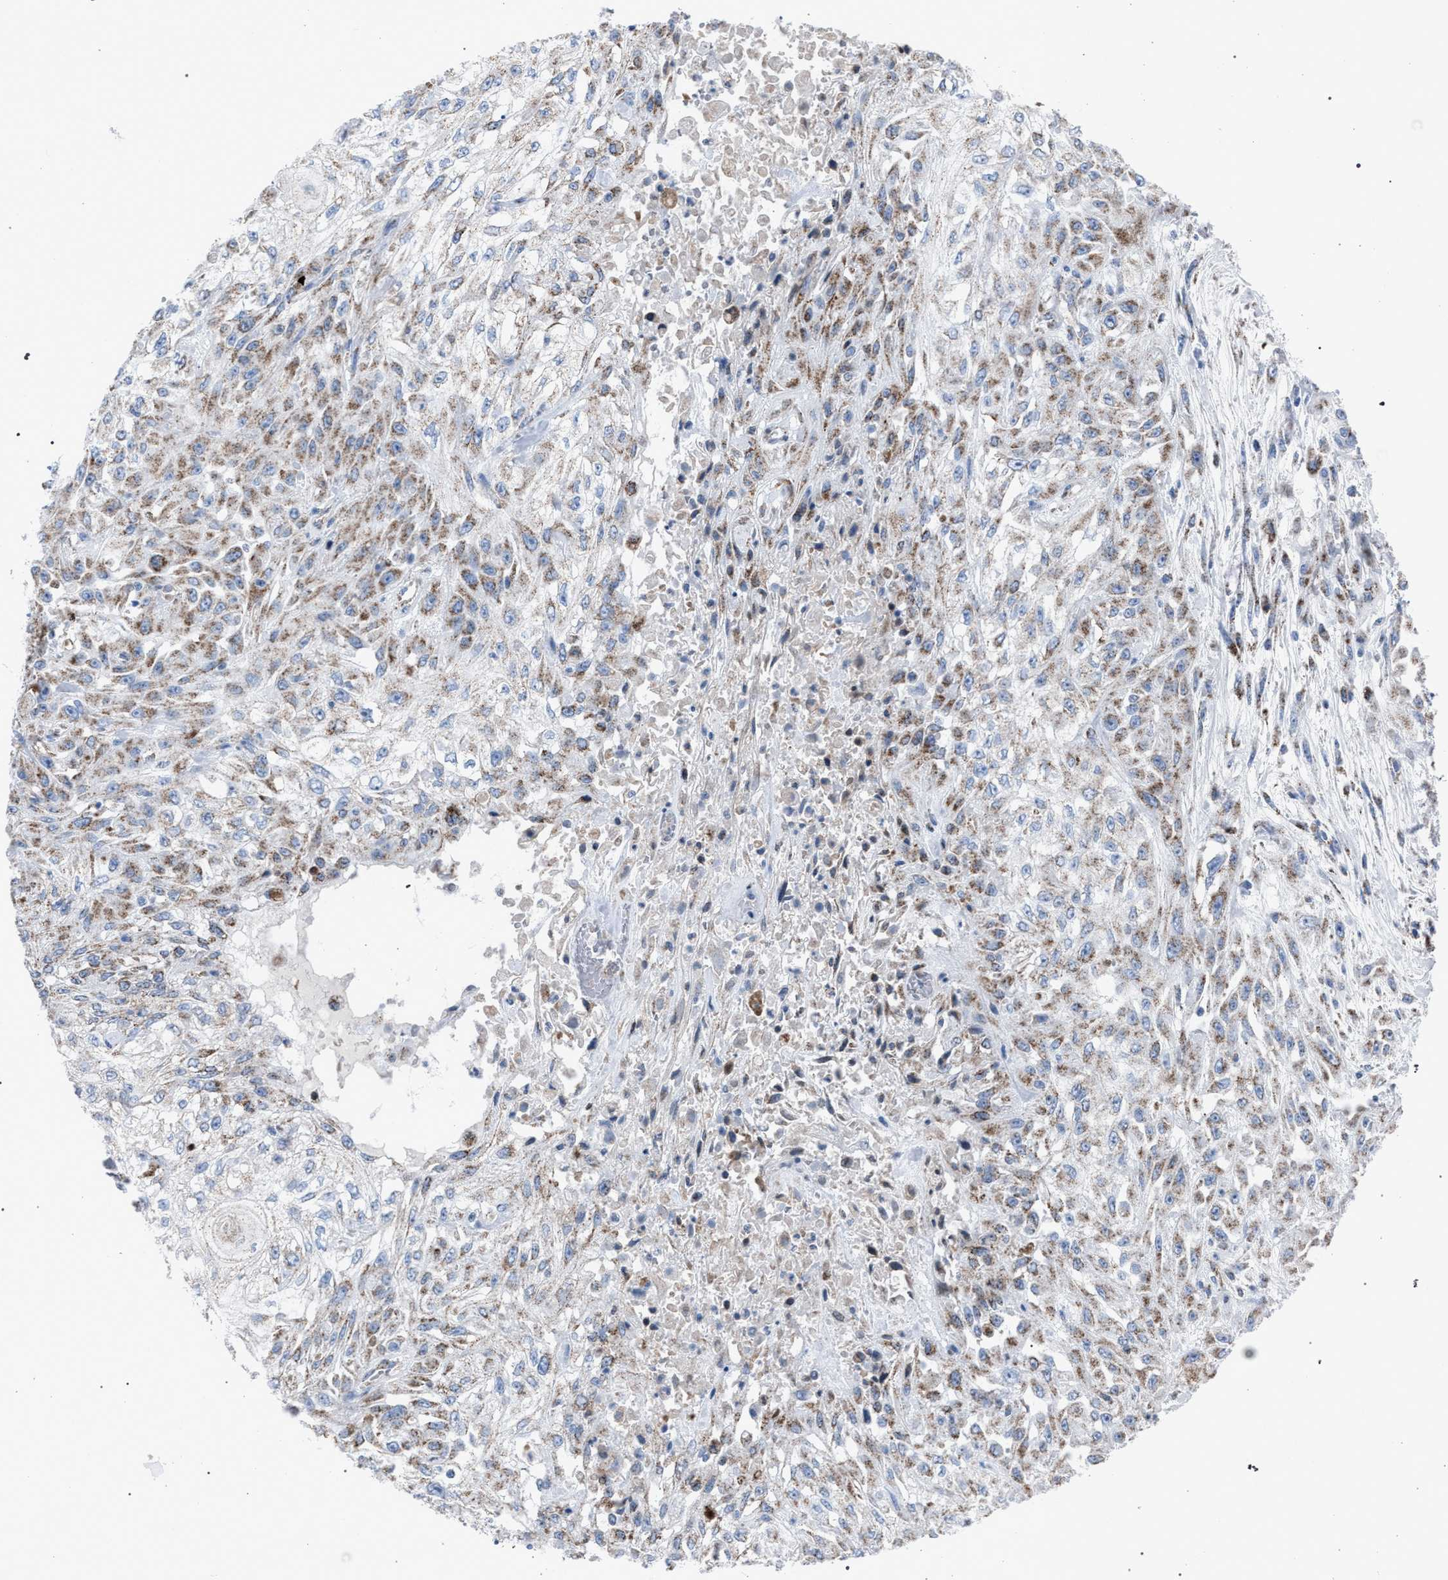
{"staining": {"intensity": "weak", "quantity": ">75%", "location": "cytoplasmic/membranous"}, "tissue": "skin cancer", "cell_type": "Tumor cells", "image_type": "cancer", "snomed": [{"axis": "morphology", "description": "Squamous cell carcinoma, NOS"}, {"axis": "morphology", "description": "Squamous cell carcinoma, metastatic, NOS"}, {"axis": "topography", "description": "Skin"}, {"axis": "topography", "description": "Lymph node"}], "caption": "An immunohistochemistry (IHC) histopathology image of neoplastic tissue is shown. Protein staining in brown labels weak cytoplasmic/membranous positivity in metastatic squamous cell carcinoma (skin) within tumor cells.", "gene": "HSD17B4", "patient": {"sex": "male", "age": 75}}